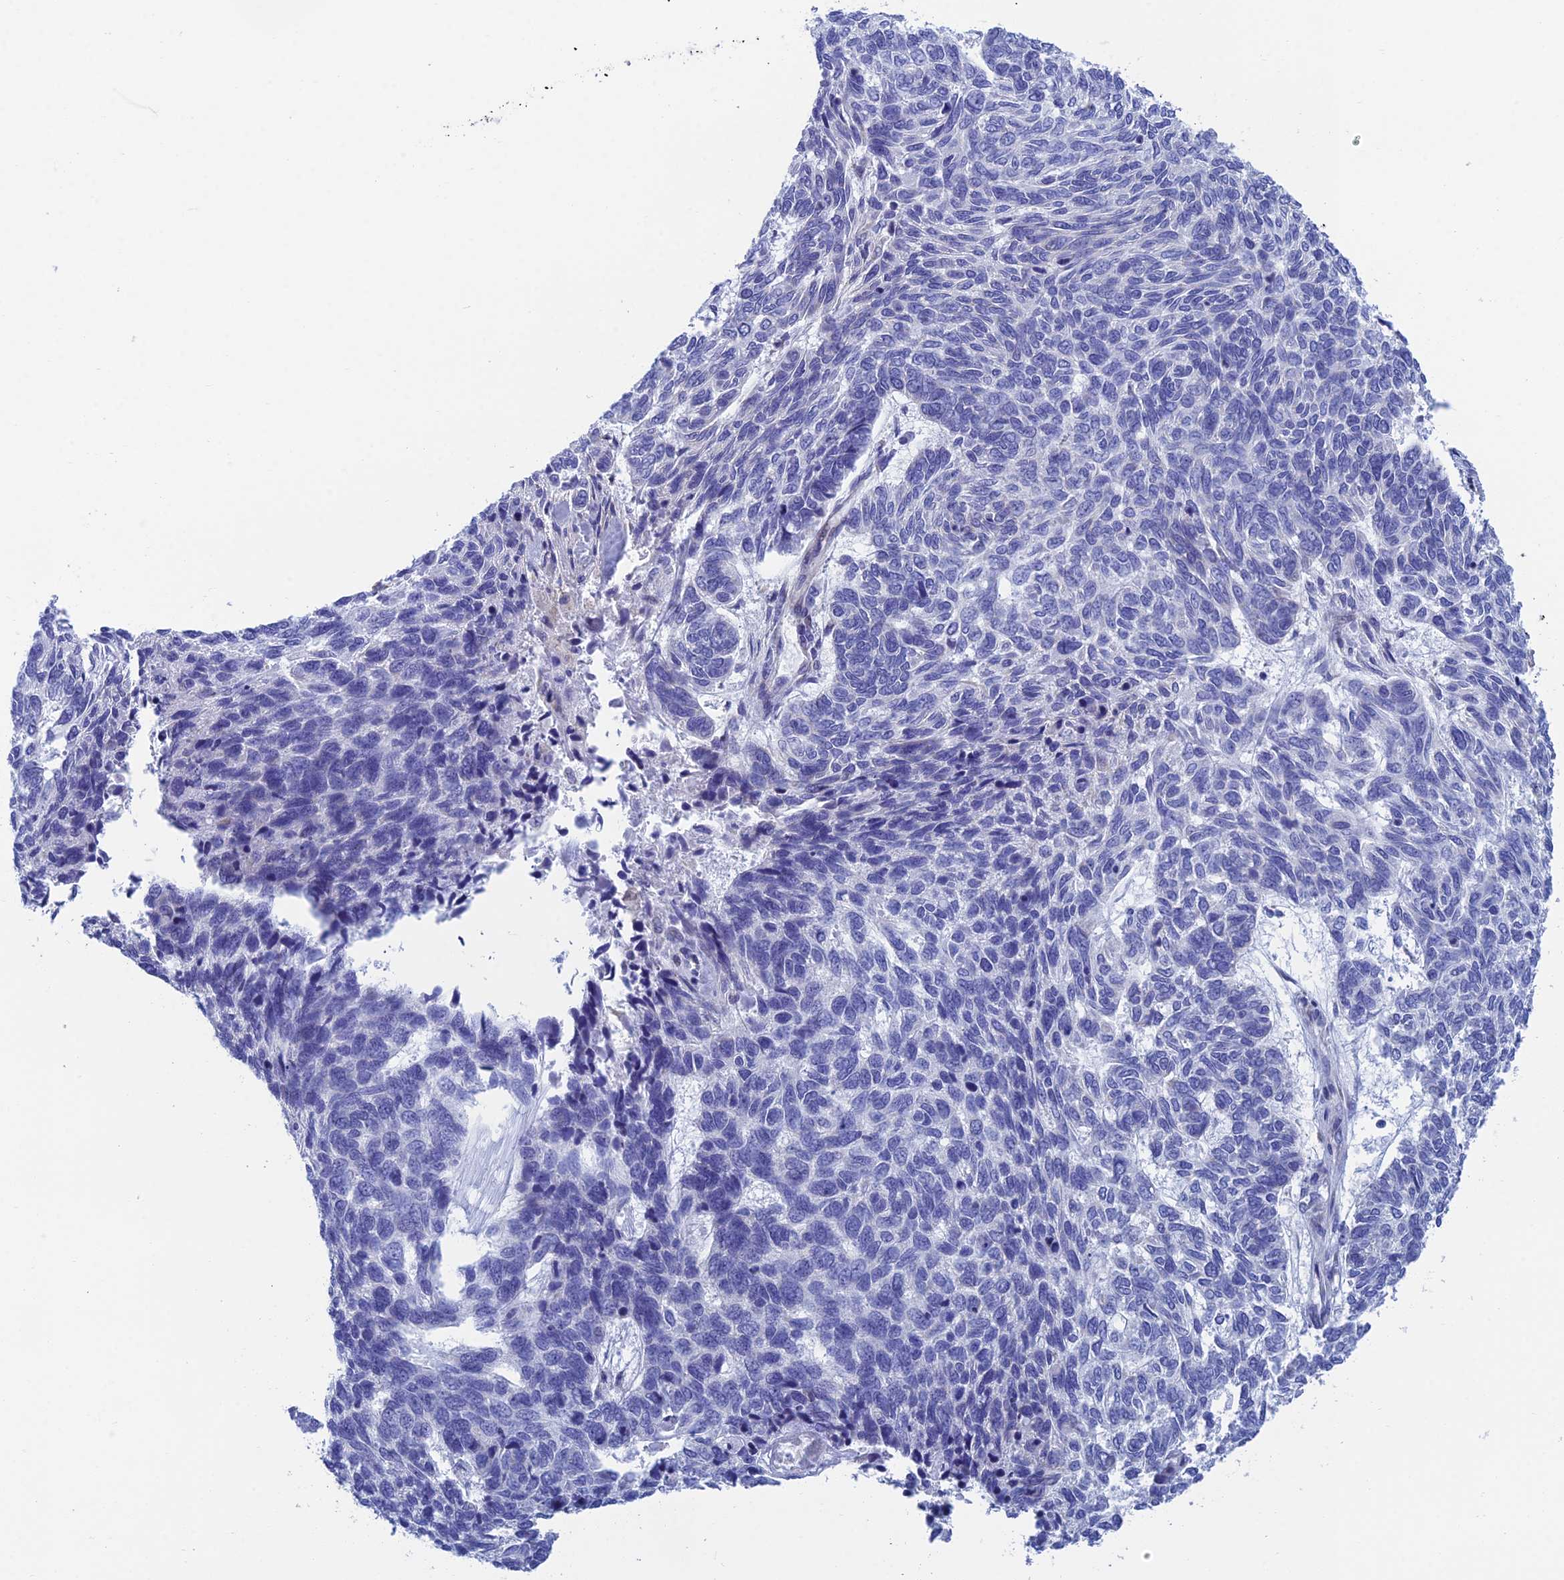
{"staining": {"intensity": "negative", "quantity": "none", "location": "none"}, "tissue": "skin cancer", "cell_type": "Tumor cells", "image_type": "cancer", "snomed": [{"axis": "morphology", "description": "Basal cell carcinoma"}, {"axis": "topography", "description": "Skin"}], "caption": "There is no significant staining in tumor cells of skin cancer.", "gene": "CFAP210", "patient": {"sex": "female", "age": 65}}